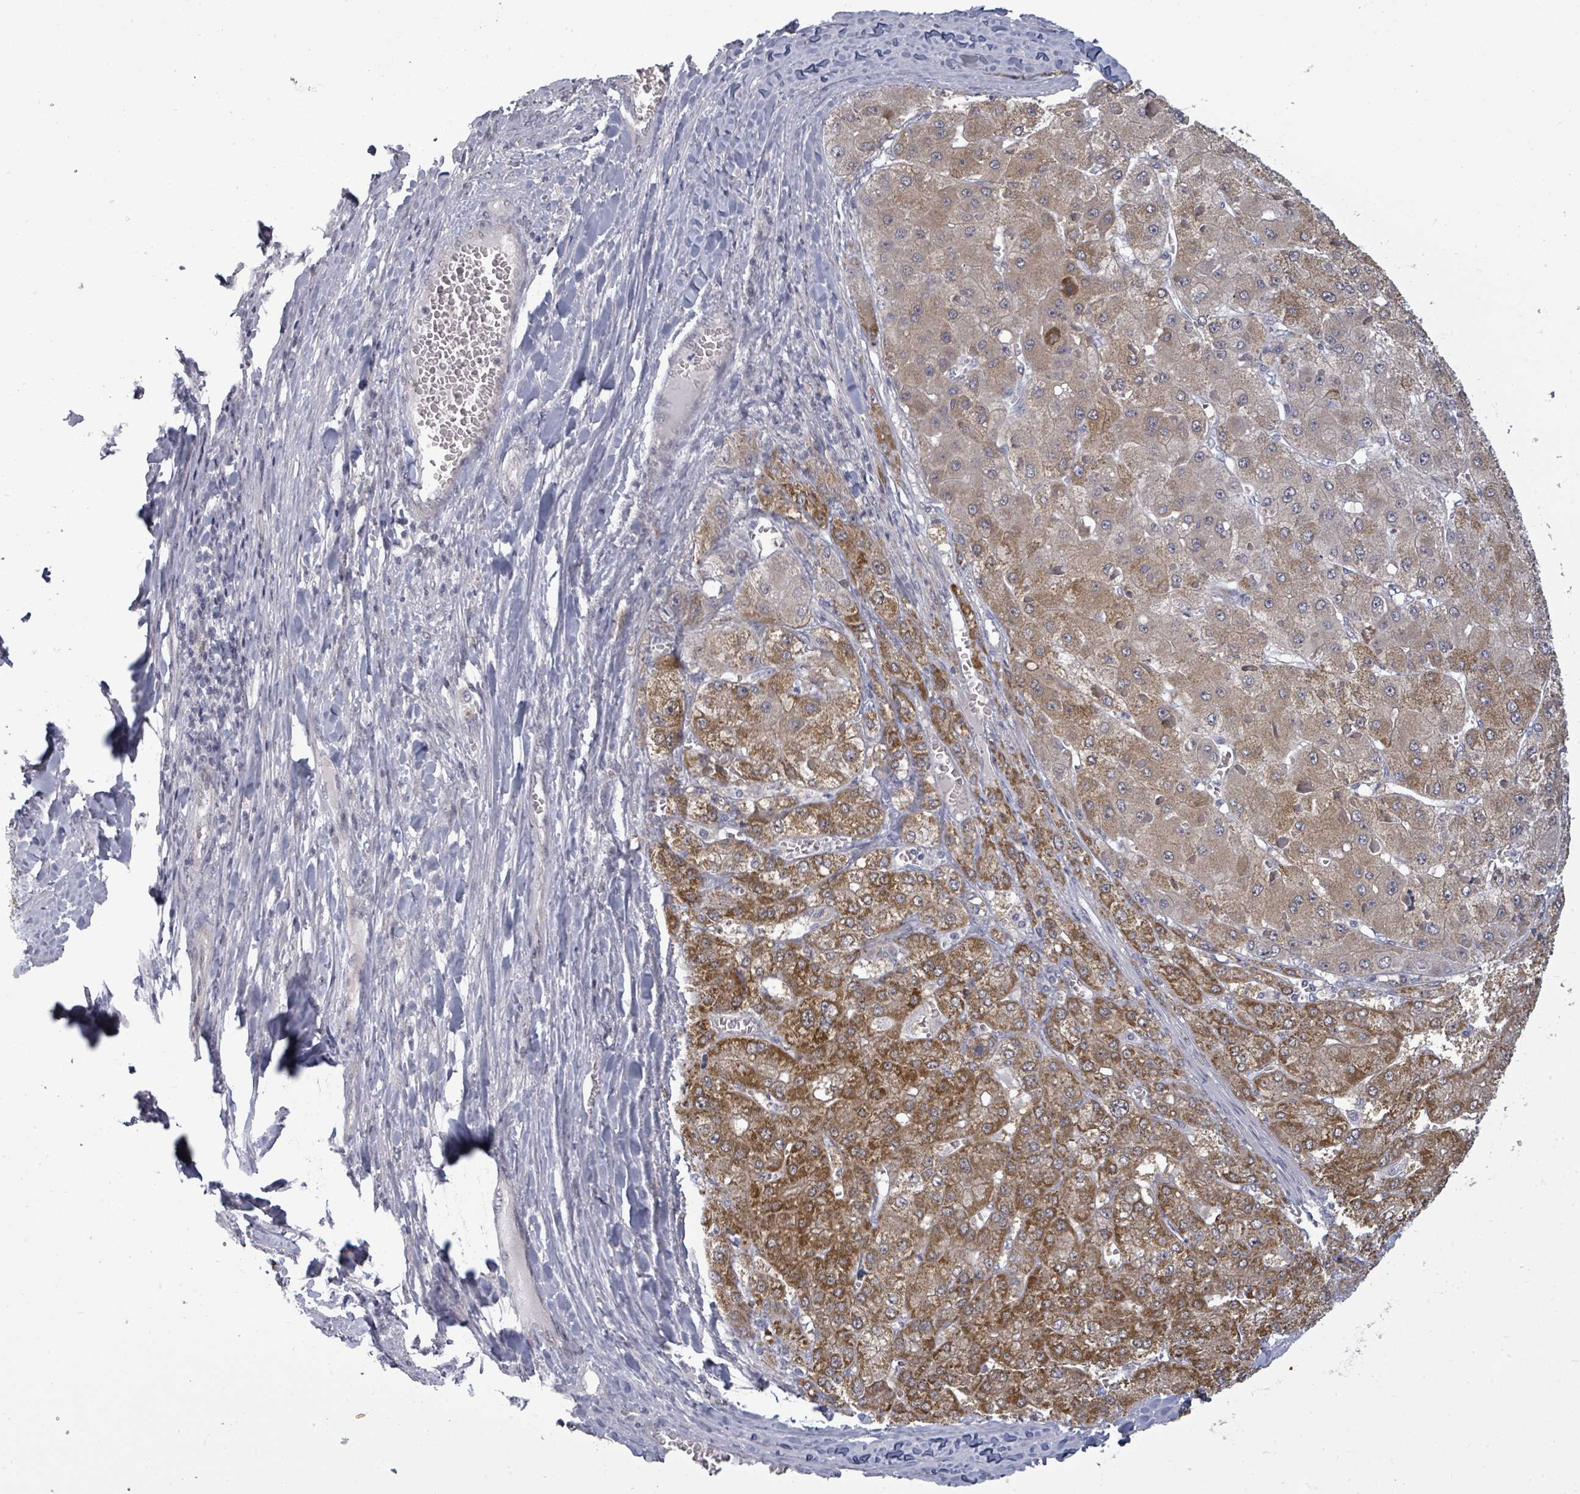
{"staining": {"intensity": "strong", "quantity": "25%-75%", "location": "cytoplasmic/membranous"}, "tissue": "liver cancer", "cell_type": "Tumor cells", "image_type": "cancer", "snomed": [{"axis": "morphology", "description": "Carcinoma, Hepatocellular, NOS"}, {"axis": "topography", "description": "Liver"}], "caption": "Approximately 25%-75% of tumor cells in human liver cancer reveal strong cytoplasmic/membranous protein expression as visualized by brown immunohistochemical staining.", "gene": "ASB12", "patient": {"sex": "female", "age": 73}}